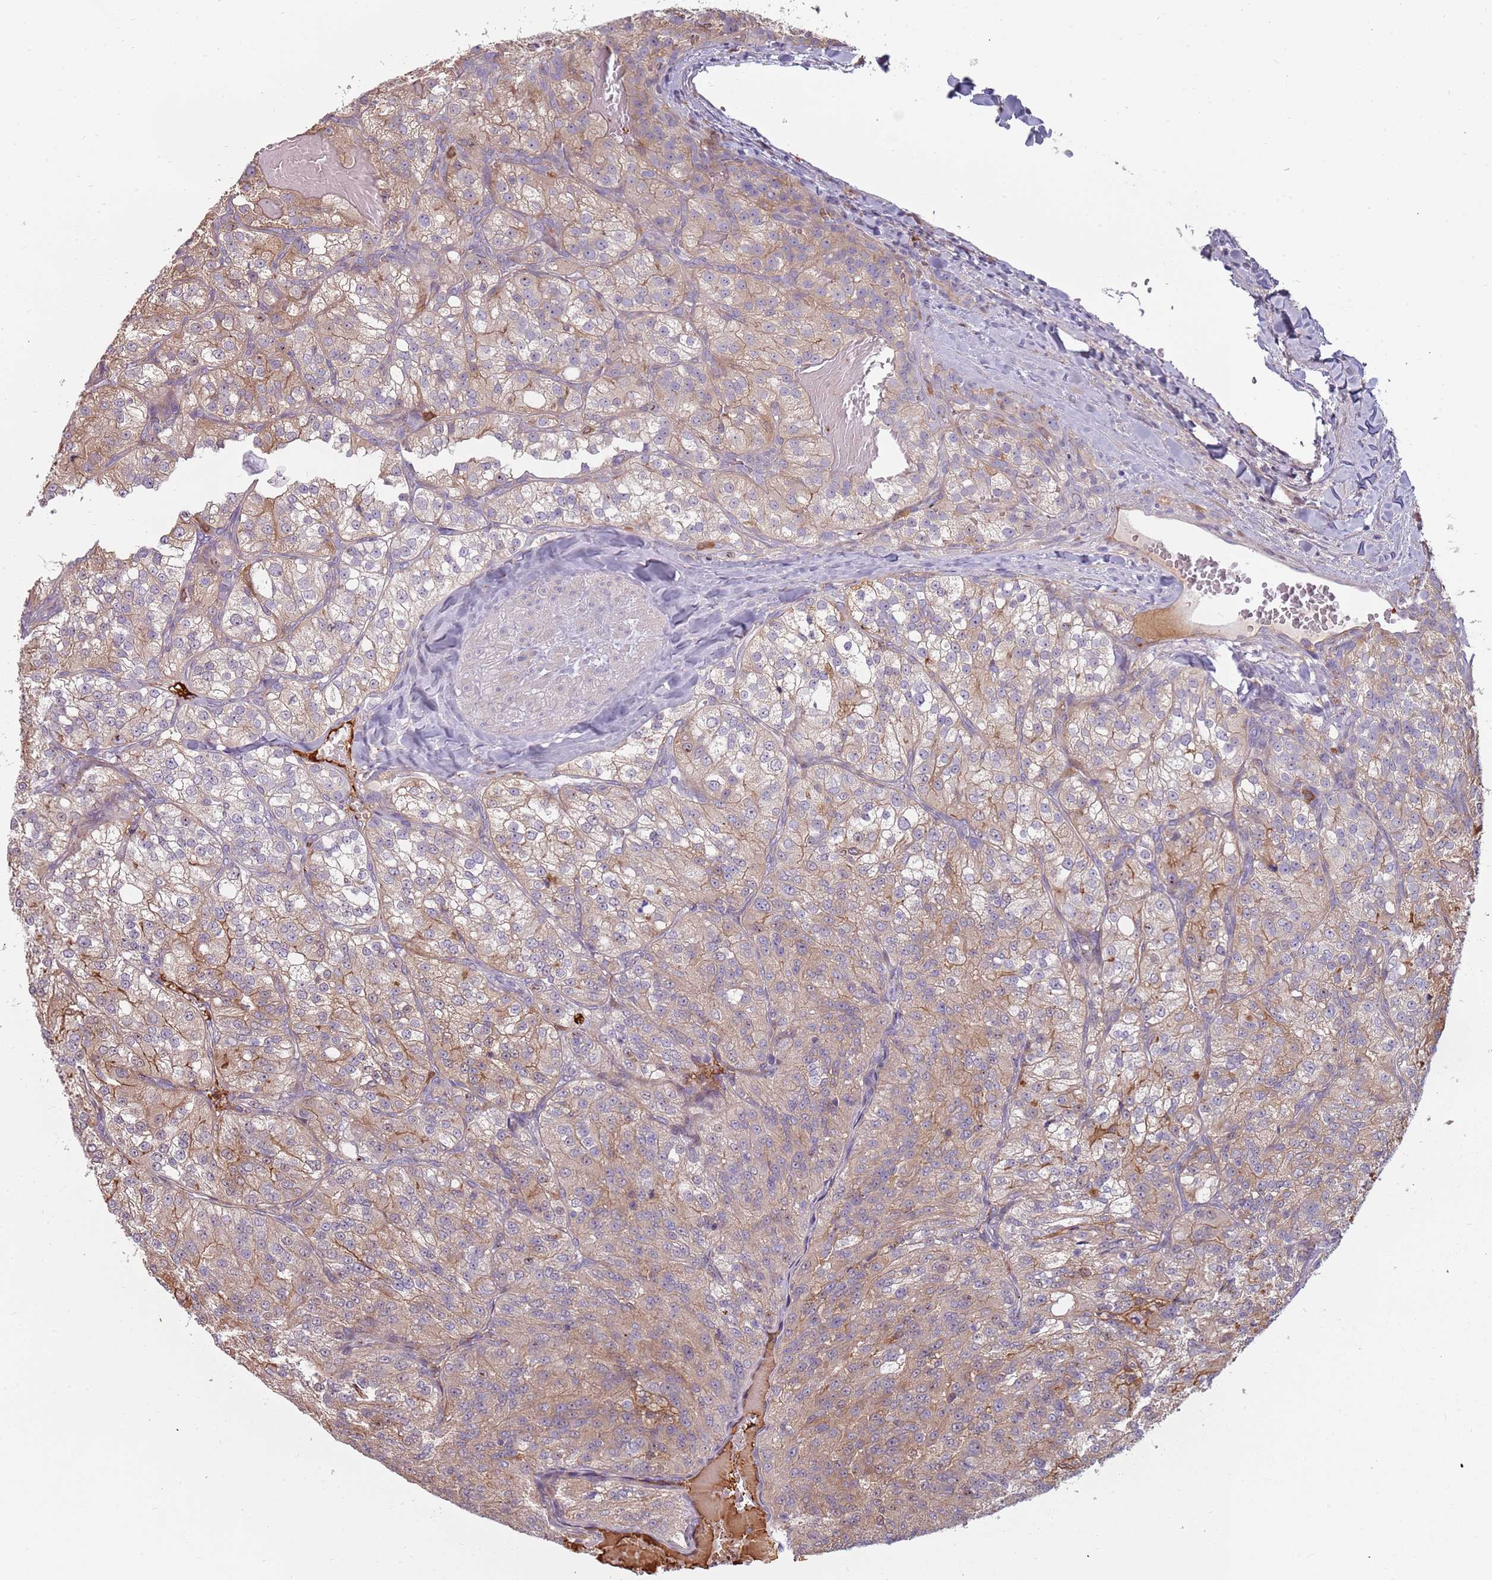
{"staining": {"intensity": "moderate", "quantity": "<25%", "location": "cytoplasmic/membranous"}, "tissue": "renal cancer", "cell_type": "Tumor cells", "image_type": "cancer", "snomed": [{"axis": "morphology", "description": "Adenocarcinoma, NOS"}, {"axis": "topography", "description": "Kidney"}], "caption": "Renal cancer (adenocarcinoma) was stained to show a protein in brown. There is low levels of moderate cytoplasmic/membranous positivity in about <25% of tumor cells. (Stains: DAB (3,3'-diaminobenzidine) in brown, nuclei in blue, Microscopy: brightfield microscopy at high magnification).", "gene": "NADK", "patient": {"sex": "female", "age": 63}}